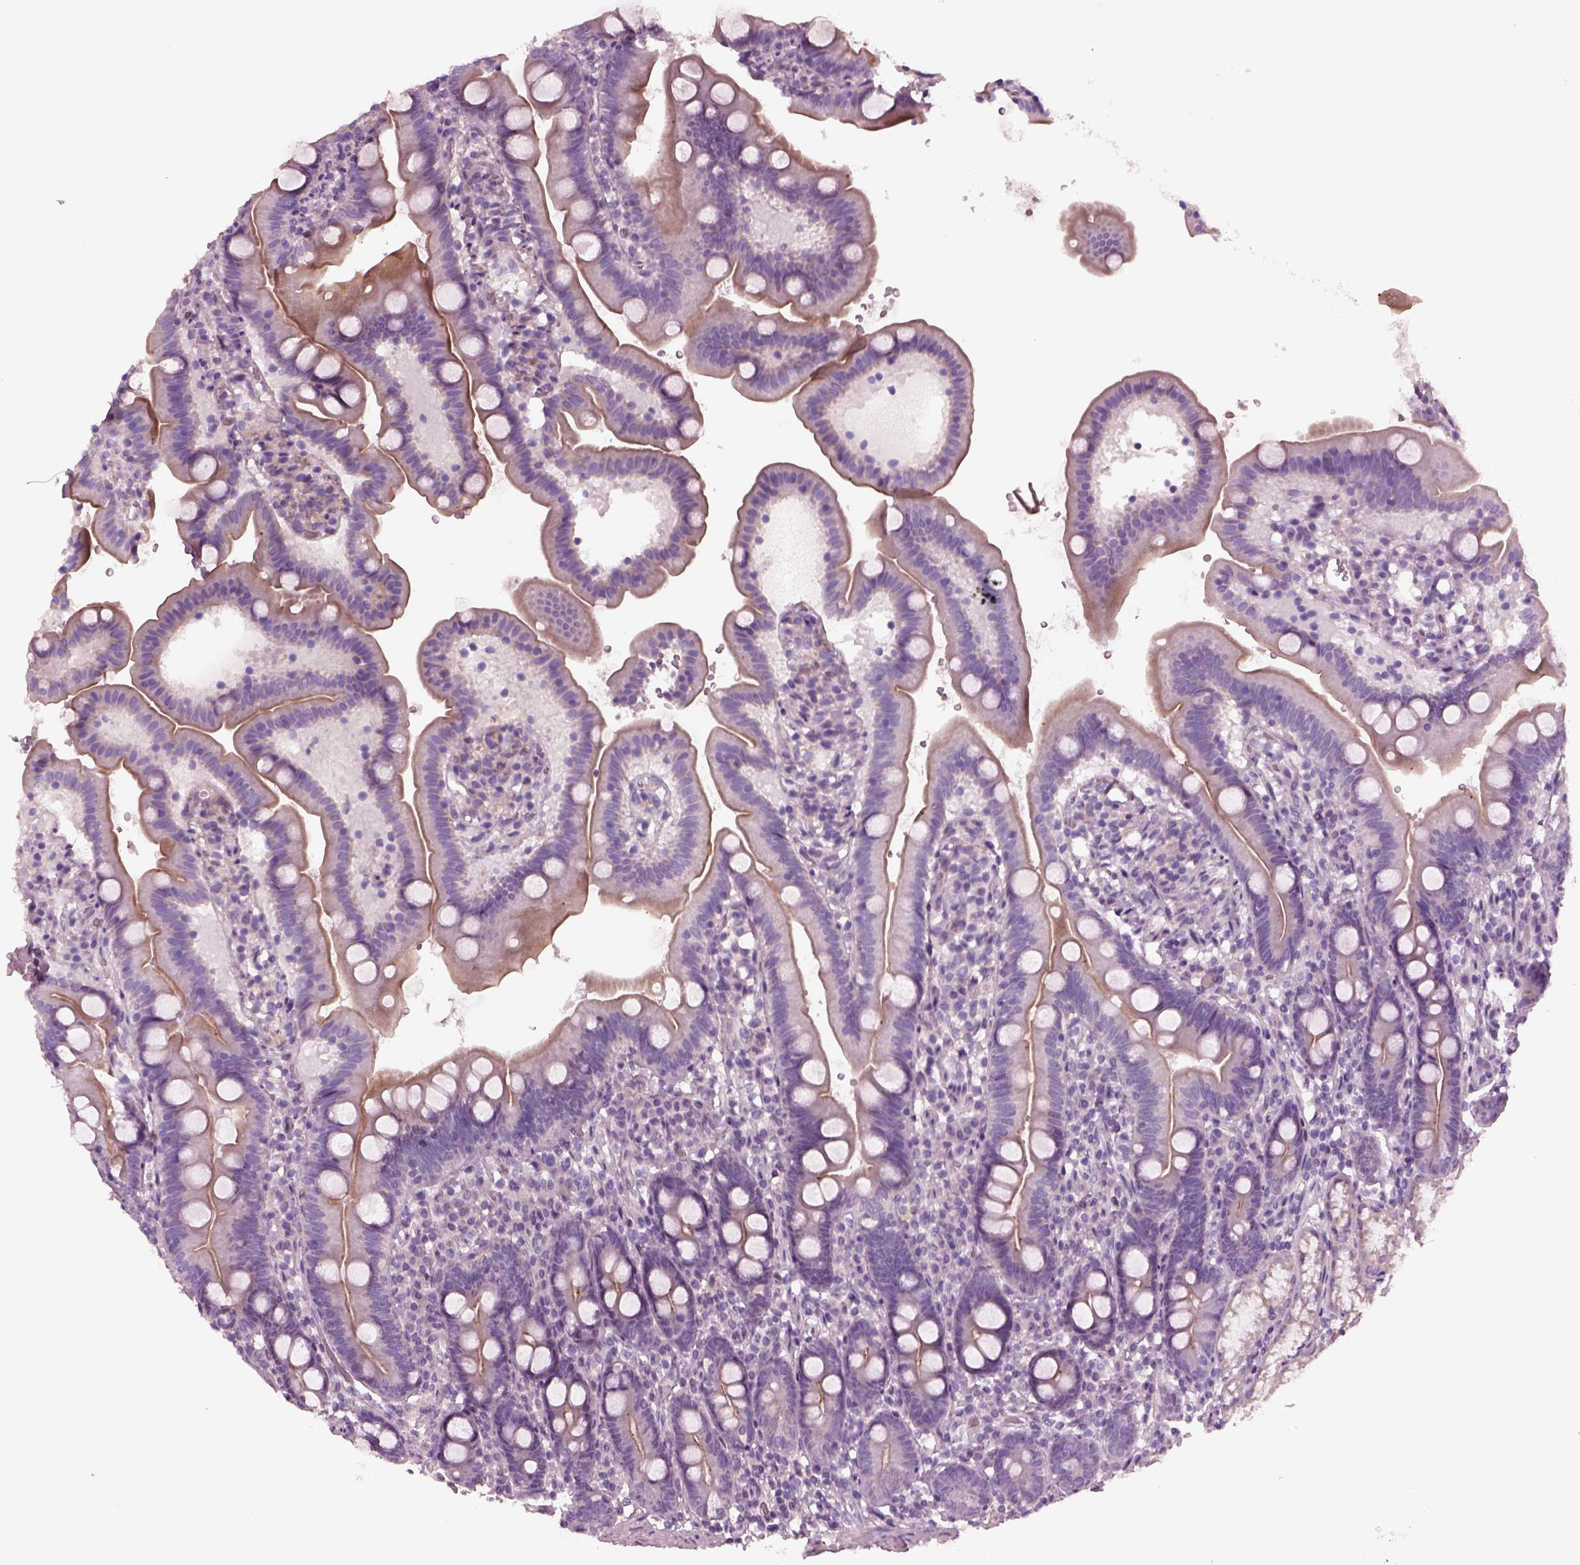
{"staining": {"intensity": "weak", "quantity": ">75%", "location": "cytoplasmic/membranous"}, "tissue": "duodenum", "cell_type": "Glandular cells", "image_type": "normal", "snomed": [{"axis": "morphology", "description": "Normal tissue, NOS"}, {"axis": "topography", "description": "Duodenum"}], "caption": "An image of duodenum stained for a protein demonstrates weak cytoplasmic/membranous brown staining in glandular cells. Using DAB (3,3'-diaminobenzidine) (brown) and hematoxylin (blue) stains, captured at high magnification using brightfield microscopy.", "gene": "GDF11", "patient": {"sex": "female", "age": 67}}